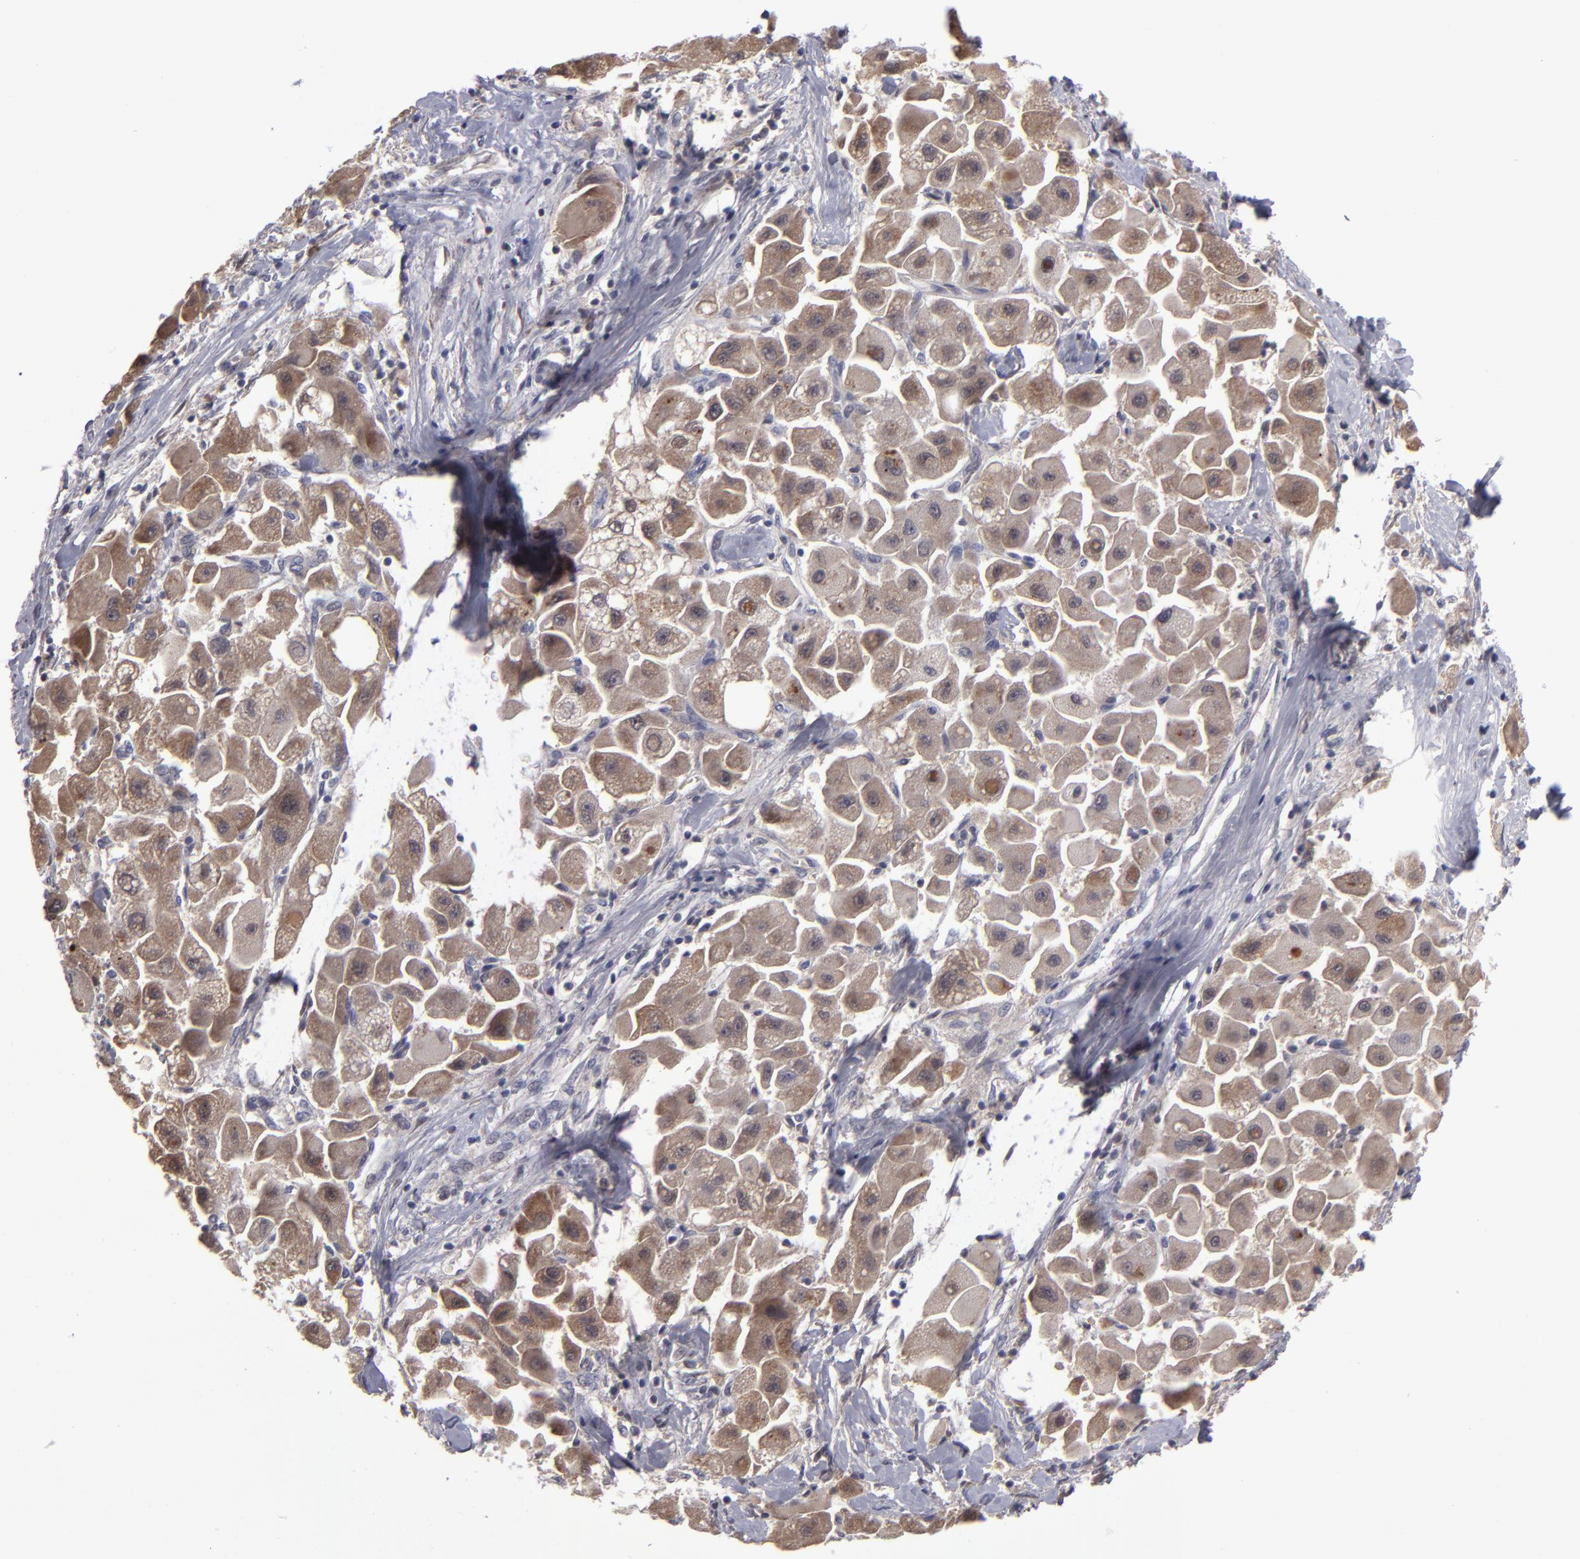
{"staining": {"intensity": "moderate", "quantity": ">75%", "location": "cytoplasmic/membranous"}, "tissue": "liver cancer", "cell_type": "Tumor cells", "image_type": "cancer", "snomed": [{"axis": "morphology", "description": "Carcinoma, Hepatocellular, NOS"}, {"axis": "topography", "description": "Liver"}], "caption": "An image of human liver cancer stained for a protein reveals moderate cytoplasmic/membranous brown staining in tumor cells.", "gene": "ITIH4", "patient": {"sex": "male", "age": 24}}